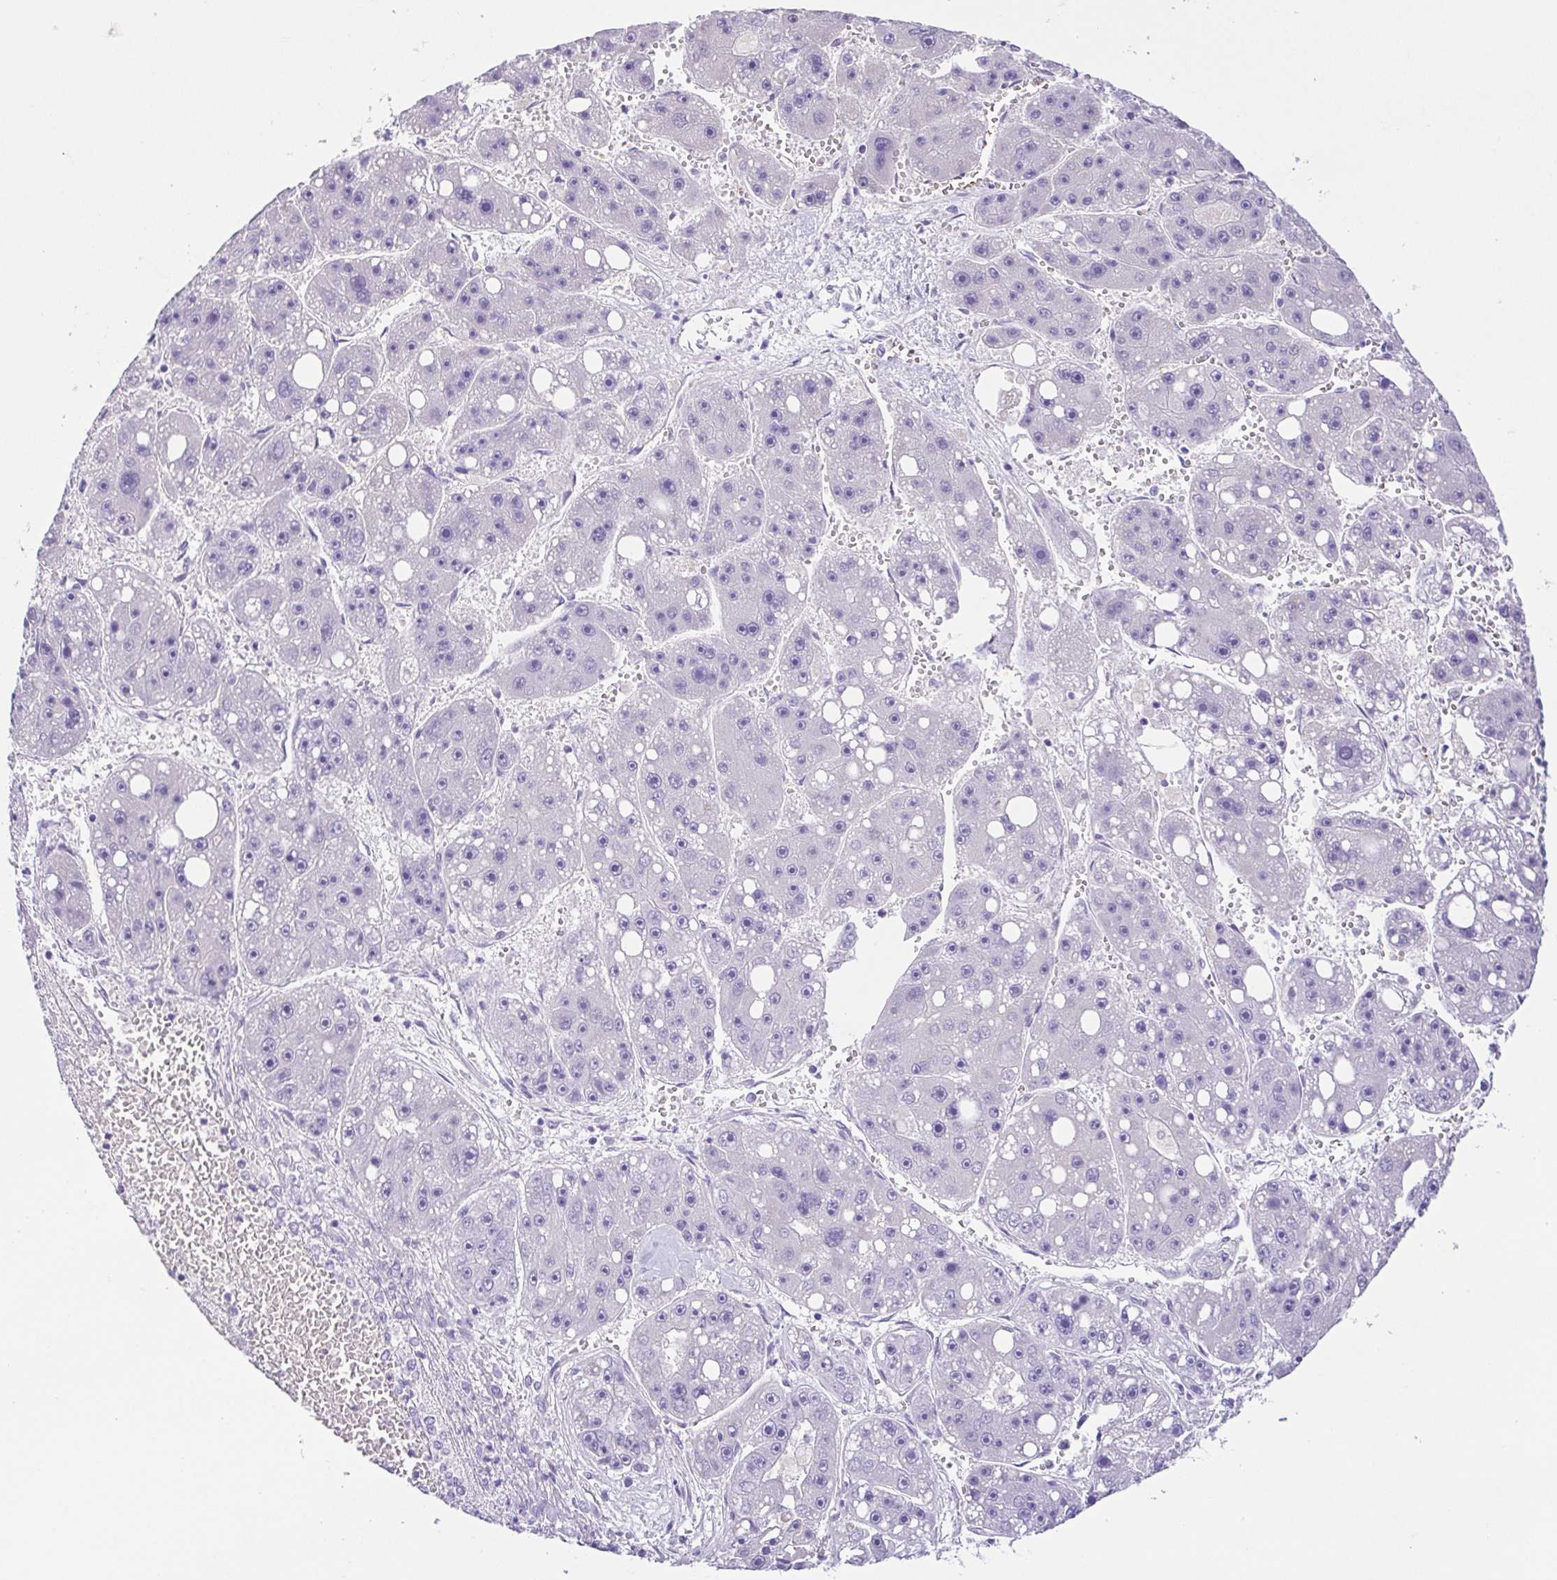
{"staining": {"intensity": "negative", "quantity": "none", "location": "none"}, "tissue": "liver cancer", "cell_type": "Tumor cells", "image_type": "cancer", "snomed": [{"axis": "morphology", "description": "Carcinoma, Hepatocellular, NOS"}, {"axis": "topography", "description": "Liver"}], "caption": "Tumor cells show no significant protein expression in liver cancer (hepatocellular carcinoma).", "gene": "EPB42", "patient": {"sex": "female", "age": 61}}